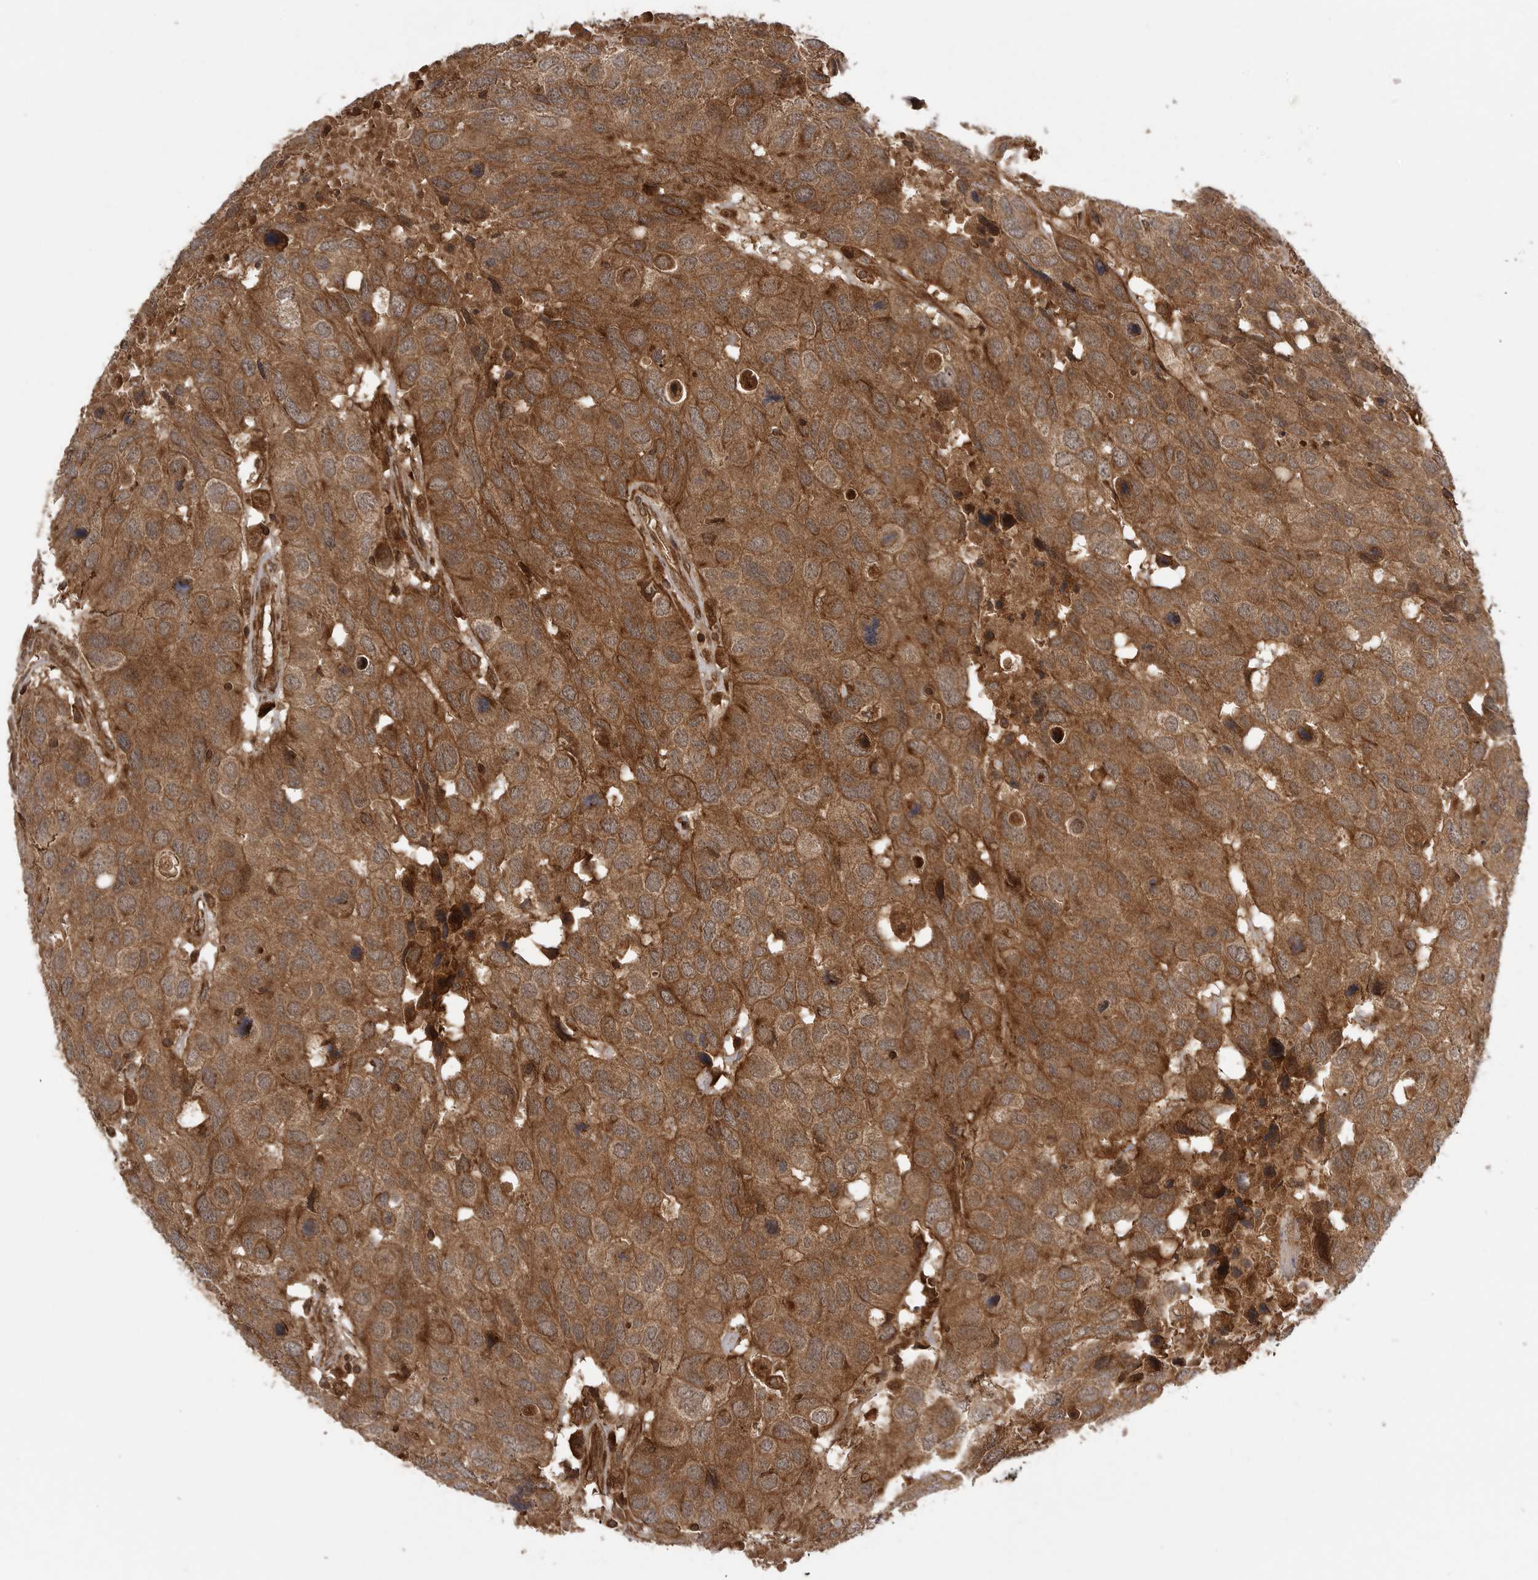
{"staining": {"intensity": "strong", "quantity": ">75%", "location": "cytoplasmic/membranous"}, "tissue": "head and neck cancer", "cell_type": "Tumor cells", "image_type": "cancer", "snomed": [{"axis": "morphology", "description": "Squamous cell carcinoma, NOS"}, {"axis": "topography", "description": "Head-Neck"}], "caption": "DAB immunohistochemical staining of human head and neck cancer demonstrates strong cytoplasmic/membranous protein expression in about >75% of tumor cells.", "gene": "PRDX4", "patient": {"sex": "male", "age": 66}}